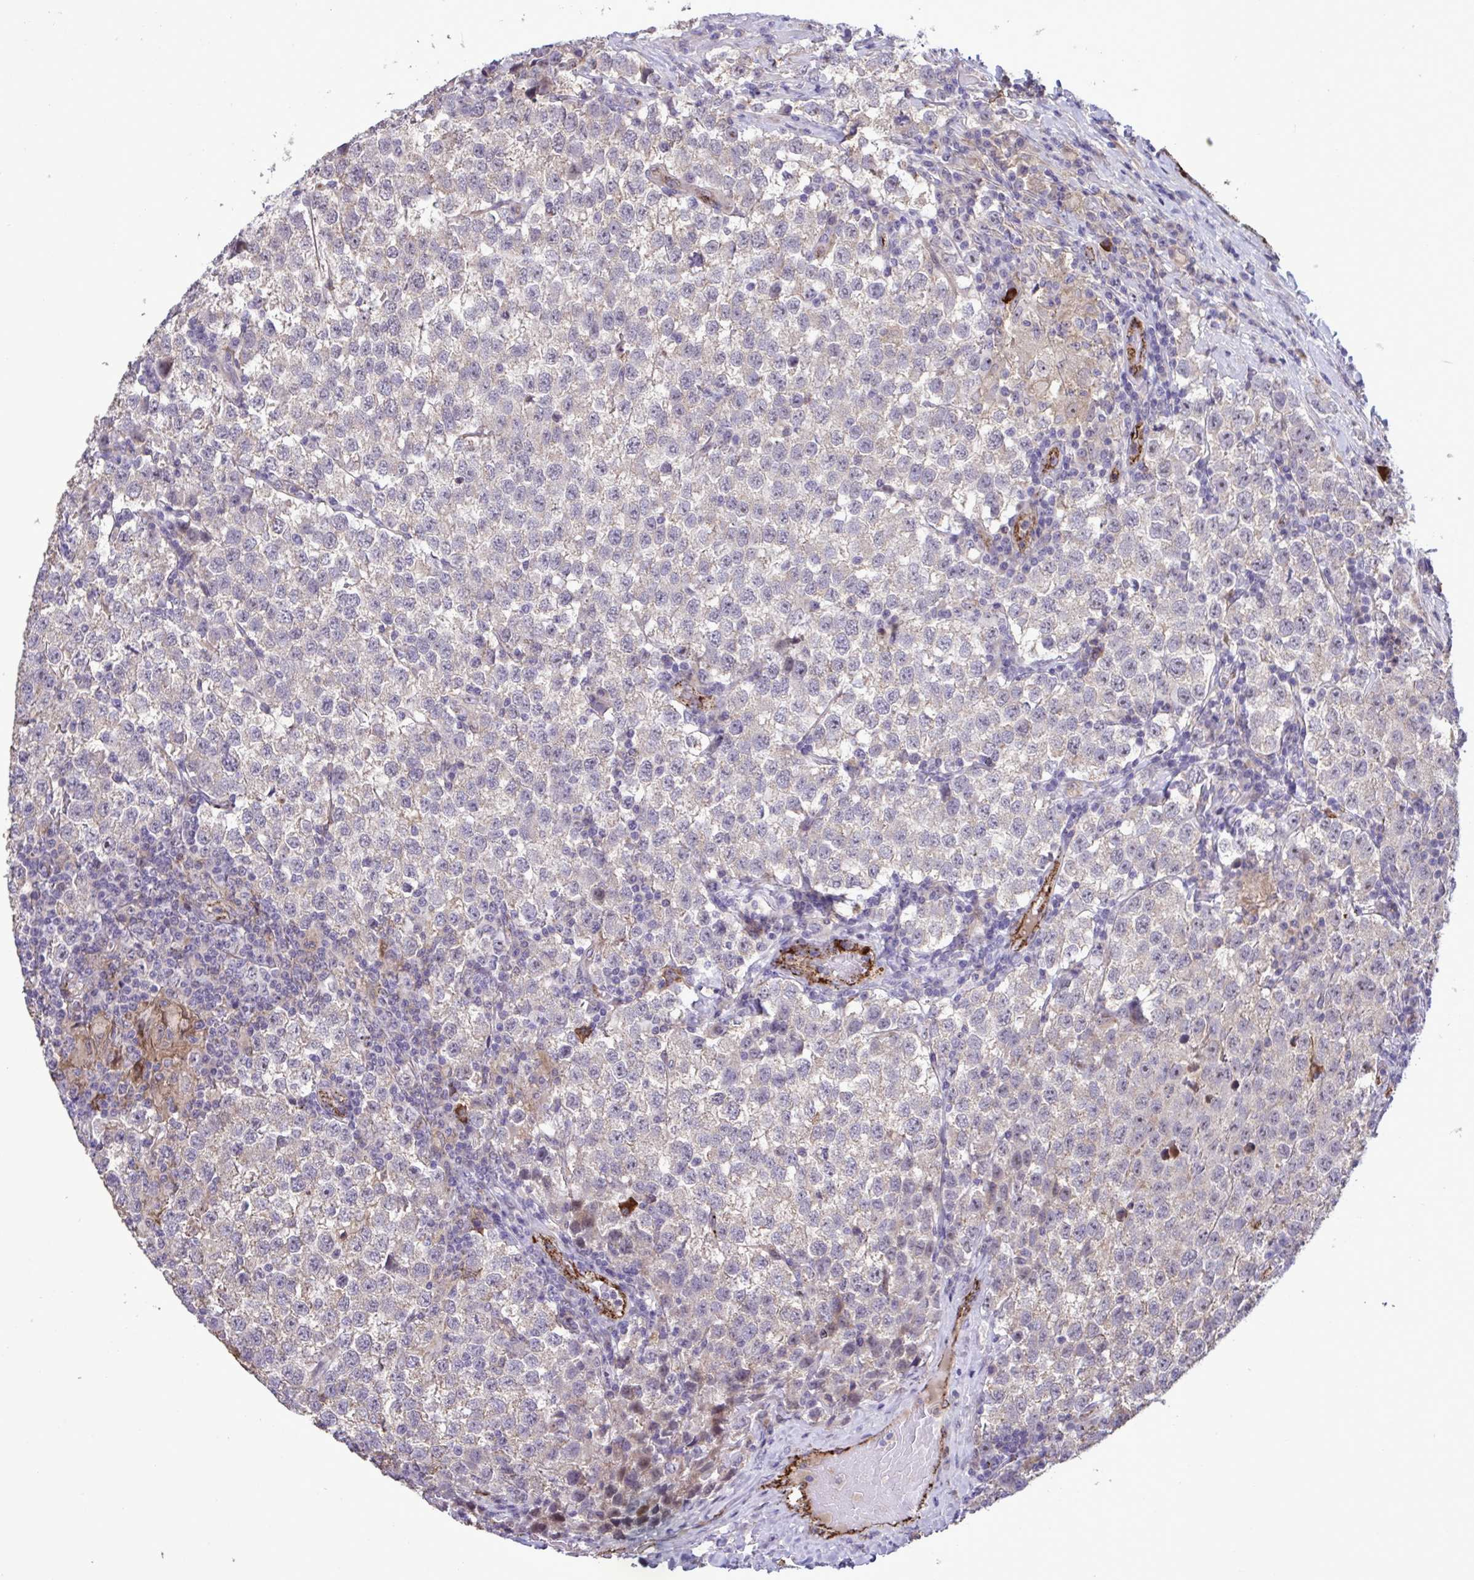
{"staining": {"intensity": "weak", "quantity": "<25%", "location": "cytoplasmic/membranous"}, "tissue": "testis cancer", "cell_type": "Tumor cells", "image_type": "cancer", "snomed": [{"axis": "morphology", "description": "Seminoma, NOS"}, {"axis": "topography", "description": "Testis"}], "caption": "A high-resolution photomicrograph shows IHC staining of testis cancer (seminoma), which reveals no significant expression in tumor cells.", "gene": "CD101", "patient": {"sex": "male", "age": 34}}